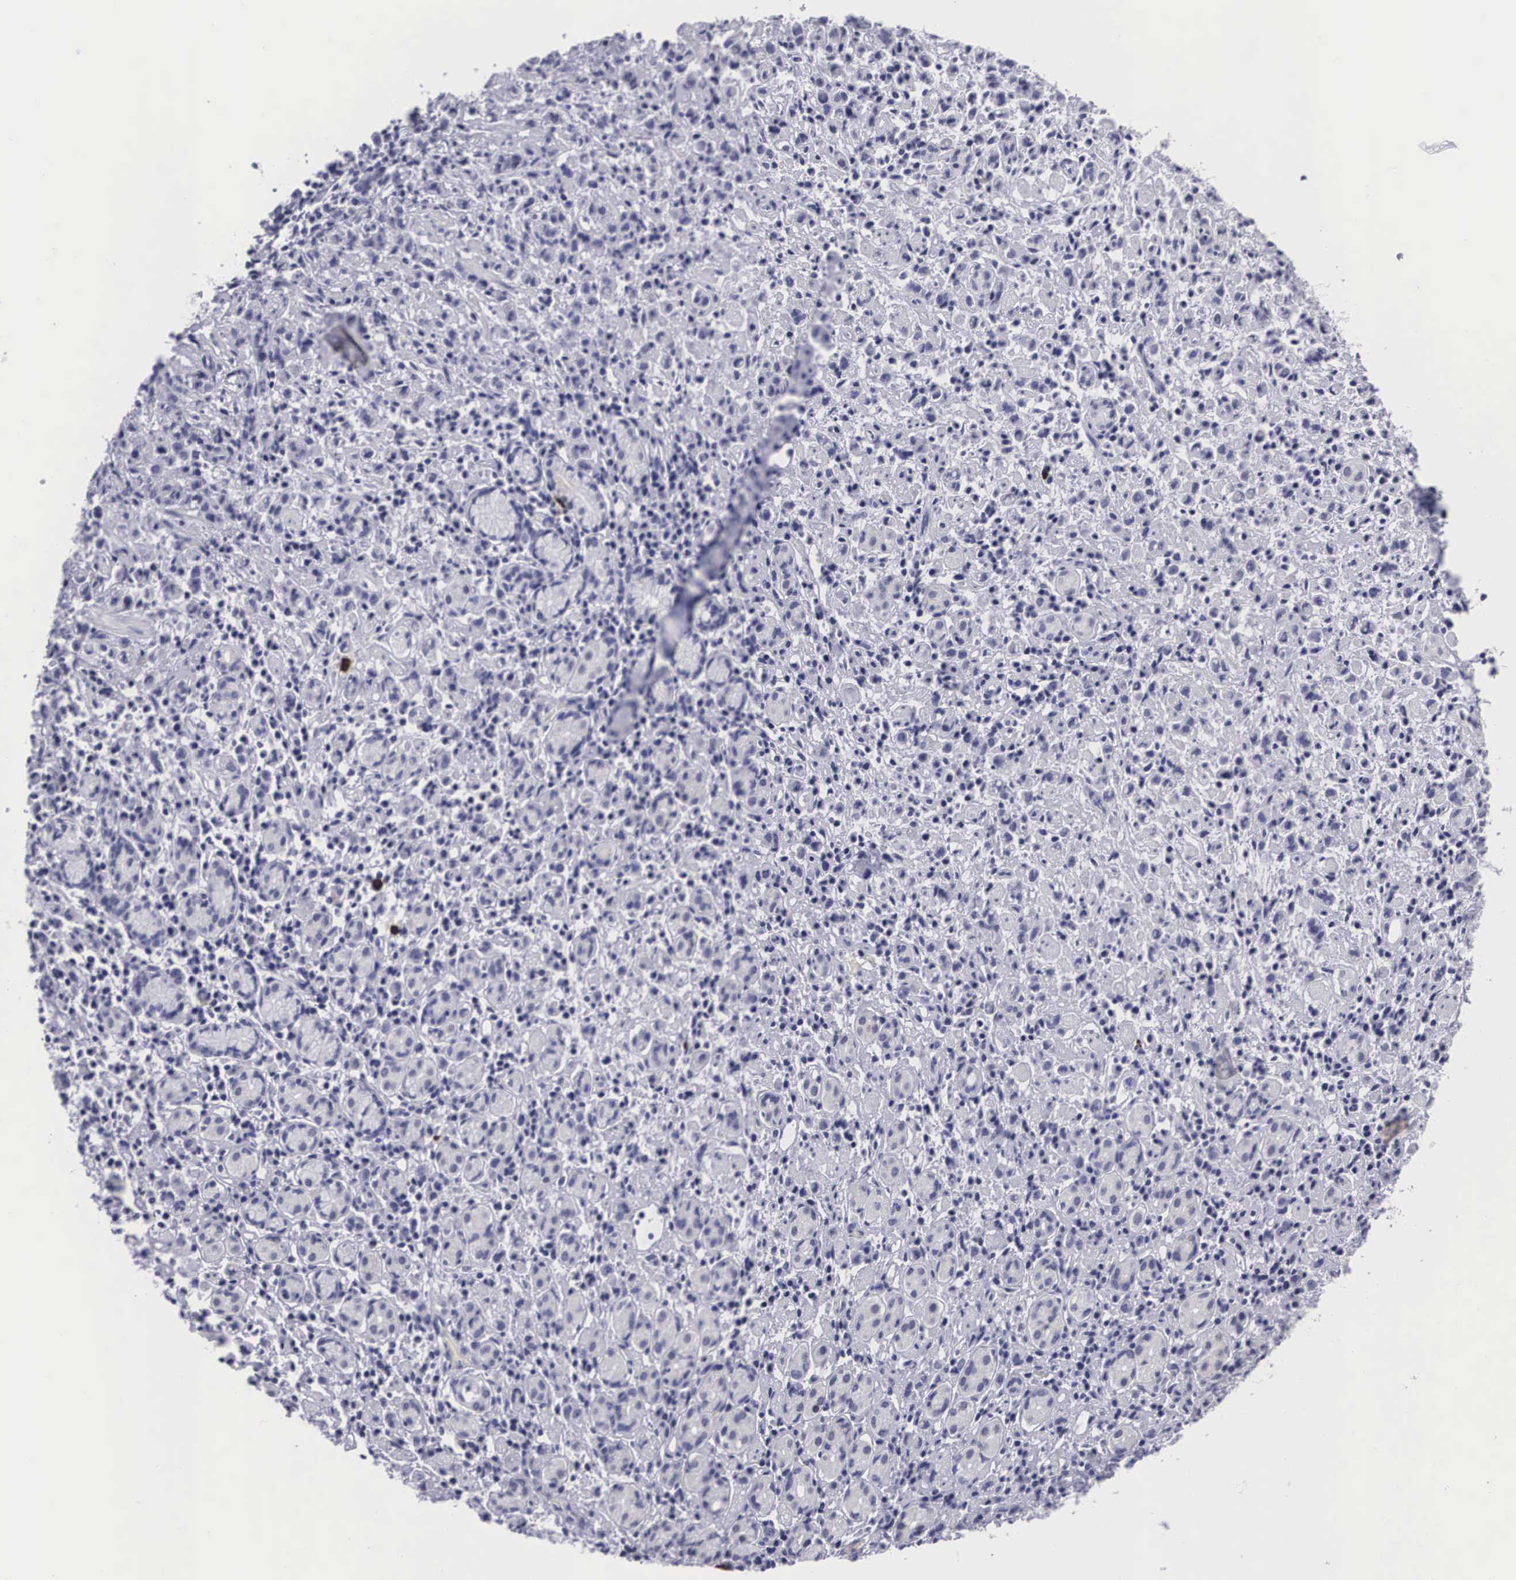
{"staining": {"intensity": "negative", "quantity": "none", "location": "none"}, "tissue": "stomach cancer", "cell_type": "Tumor cells", "image_type": "cancer", "snomed": [{"axis": "morphology", "description": "Adenocarcinoma, NOS"}, {"axis": "topography", "description": "Stomach, lower"}], "caption": "Immunohistochemistry image of human stomach adenocarcinoma stained for a protein (brown), which displays no positivity in tumor cells. (Stains: DAB (3,3'-diaminobenzidine) immunohistochemistry with hematoxylin counter stain, Microscopy: brightfield microscopy at high magnification).", "gene": "C22orf31", "patient": {"sex": "male", "age": 88}}